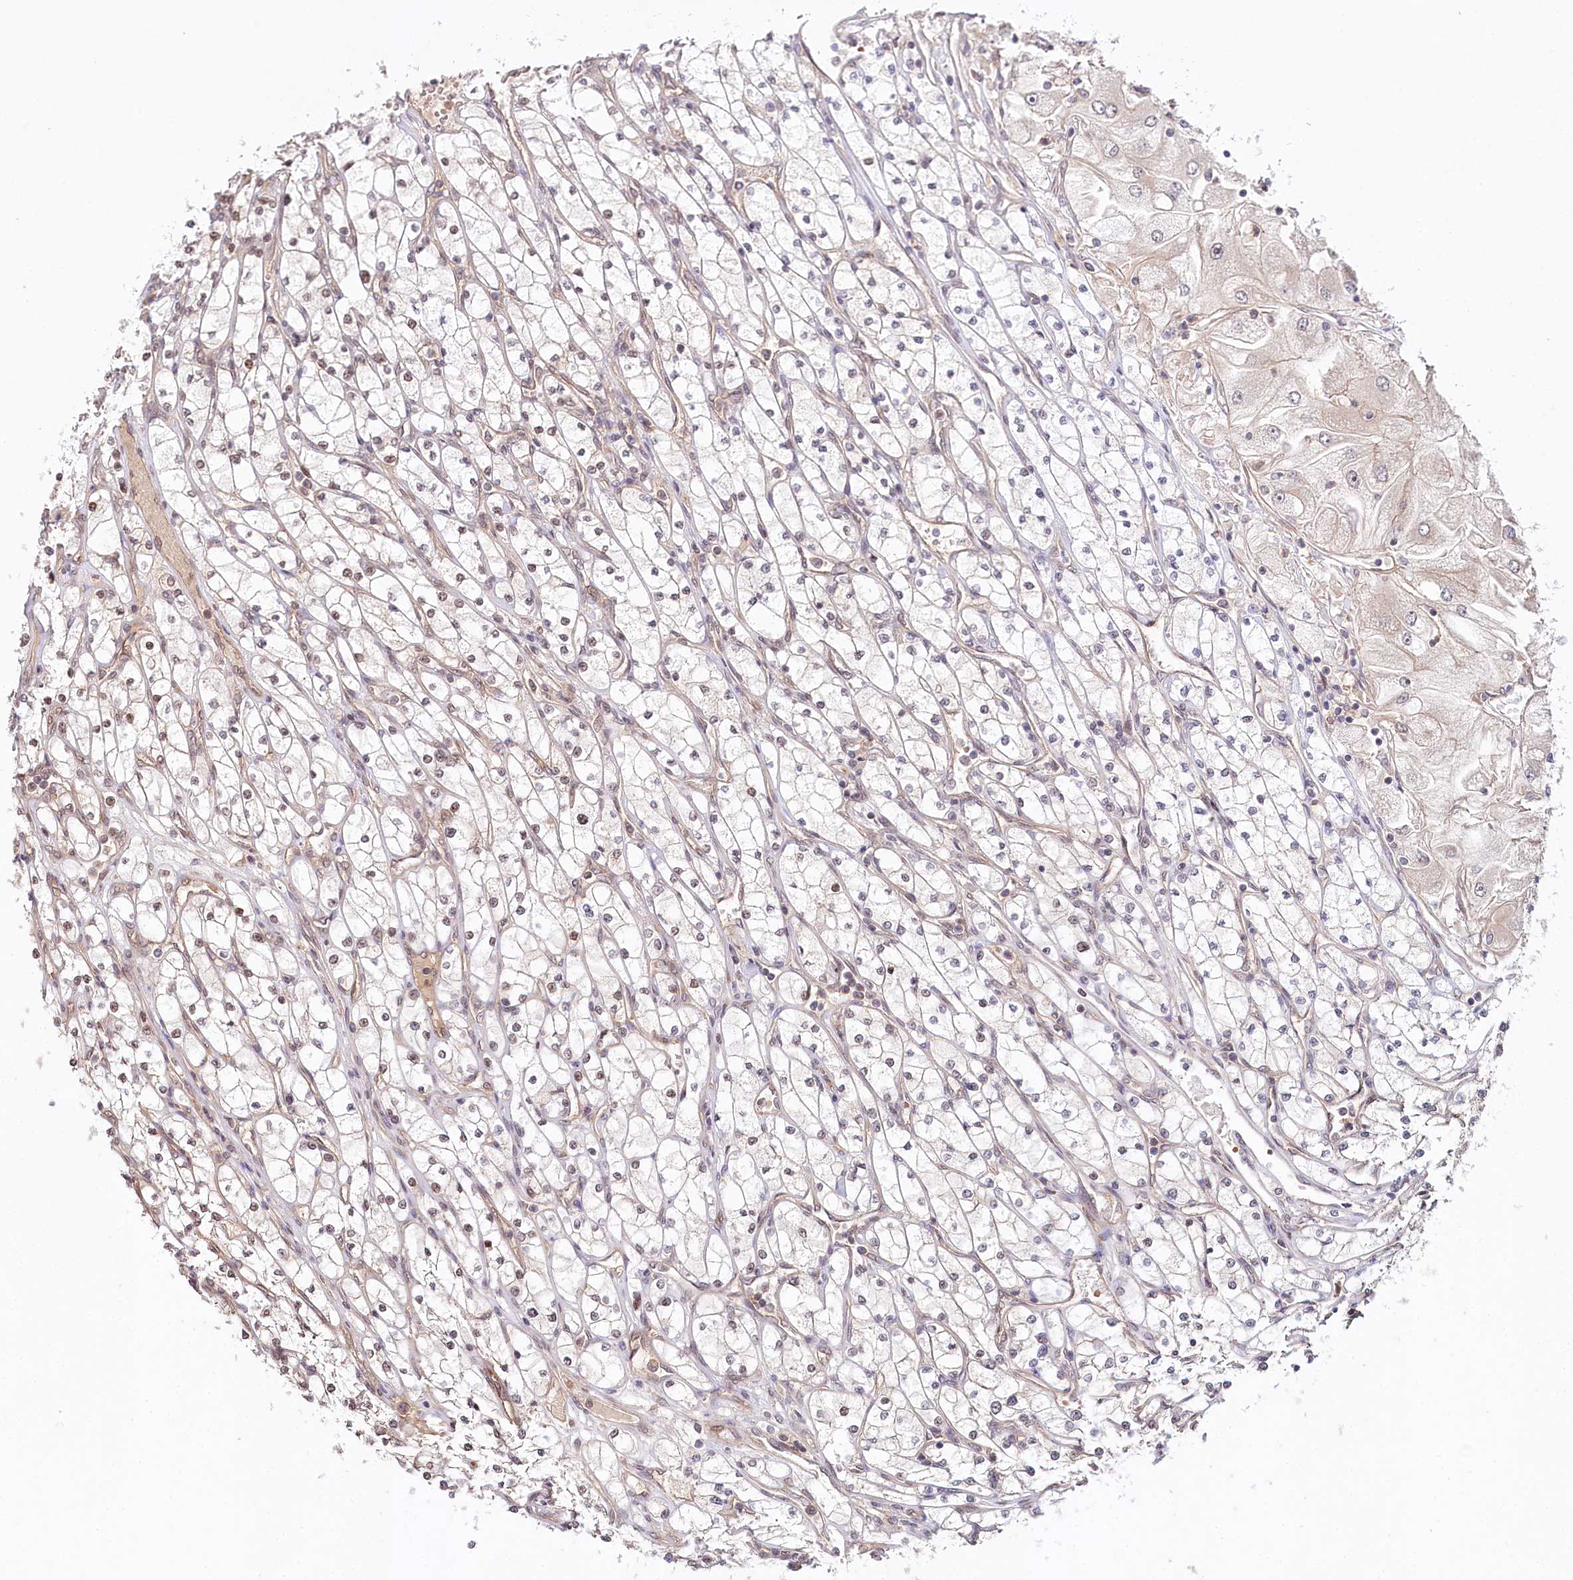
{"staining": {"intensity": "moderate", "quantity": "<25%", "location": "nuclear"}, "tissue": "renal cancer", "cell_type": "Tumor cells", "image_type": "cancer", "snomed": [{"axis": "morphology", "description": "Adenocarcinoma, NOS"}, {"axis": "topography", "description": "Kidney"}], "caption": "Immunohistochemical staining of renal adenocarcinoma reveals low levels of moderate nuclear protein positivity in about <25% of tumor cells.", "gene": "CCDC65", "patient": {"sex": "male", "age": 80}}